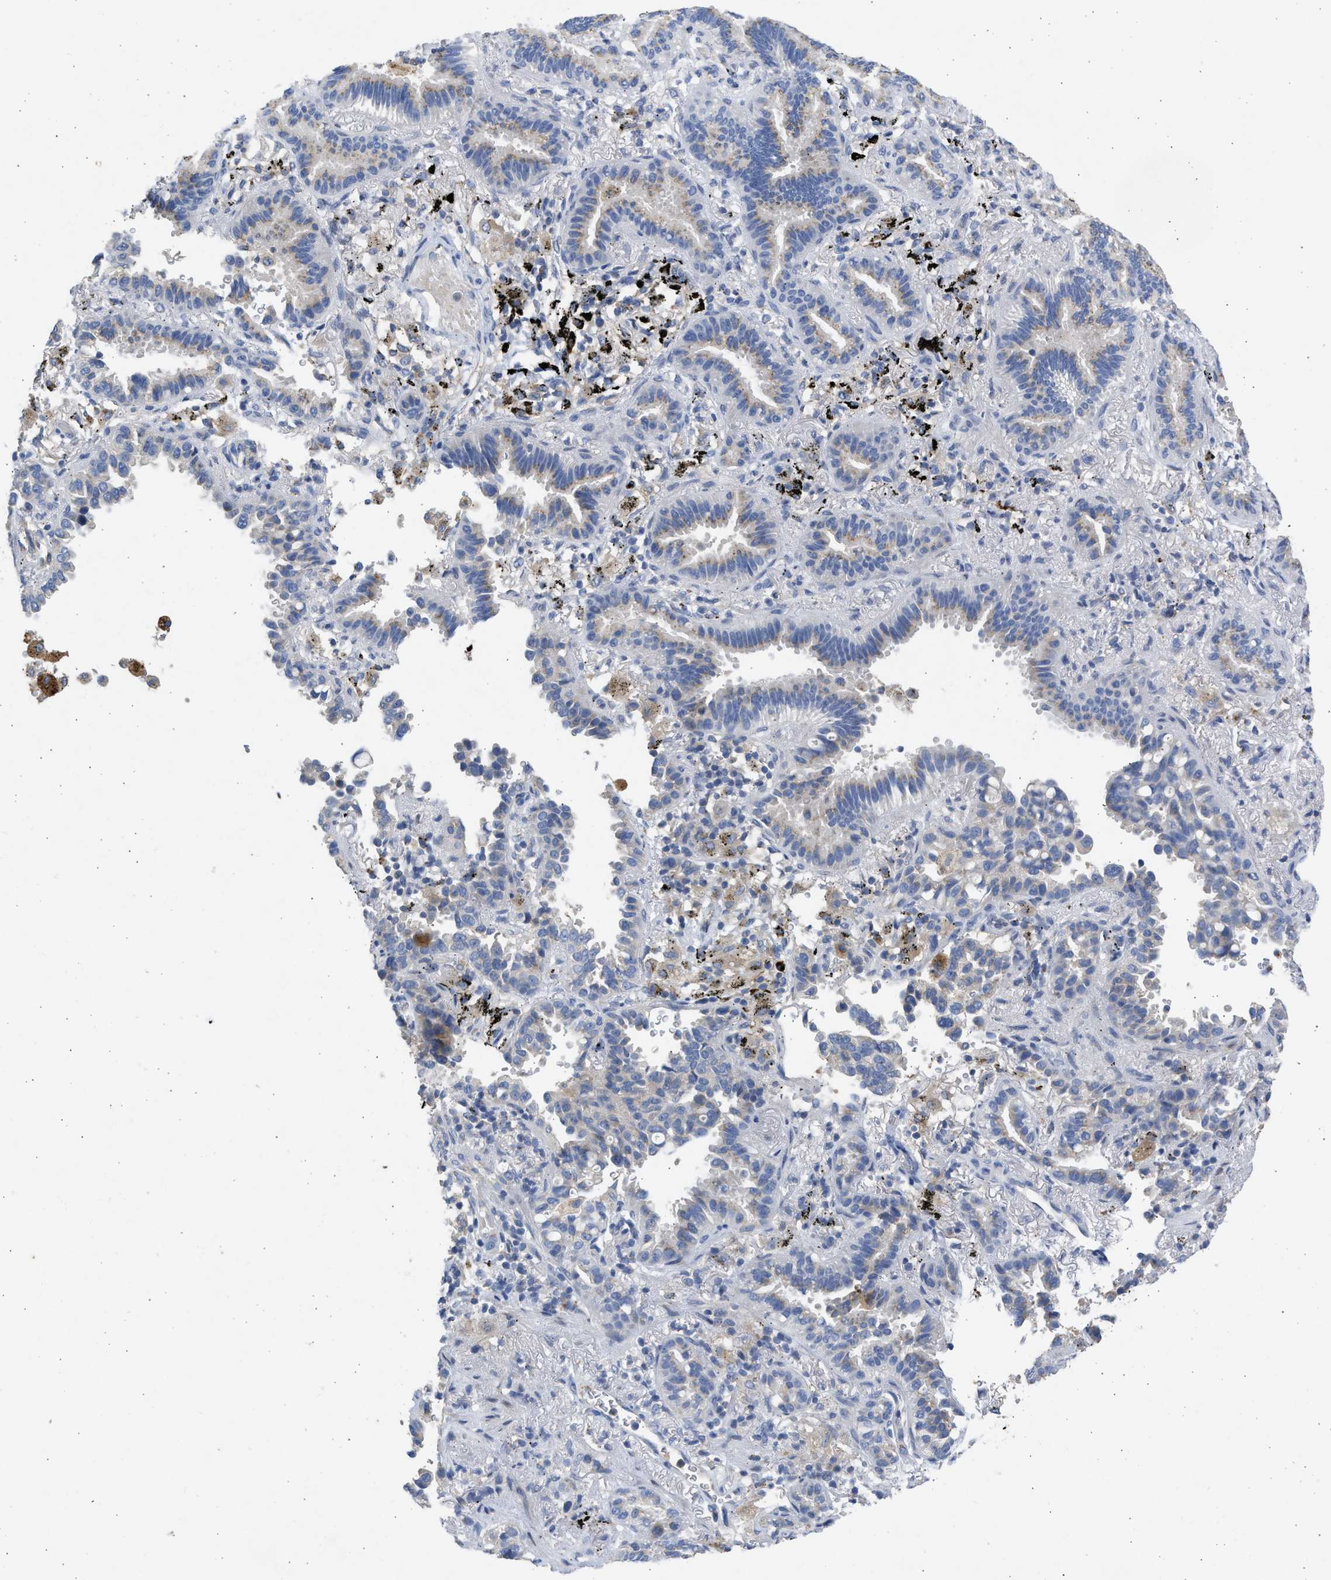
{"staining": {"intensity": "moderate", "quantity": "<25%", "location": "cytoplasmic/membranous"}, "tissue": "lung cancer", "cell_type": "Tumor cells", "image_type": "cancer", "snomed": [{"axis": "morphology", "description": "Normal tissue, NOS"}, {"axis": "morphology", "description": "Adenocarcinoma, NOS"}, {"axis": "topography", "description": "Lung"}], "caption": "Lung cancer (adenocarcinoma) stained for a protein (brown) displays moderate cytoplasmic/membranous positive expression in approximately <25% of tumor cells.", "gene": "IPO8", "patient": {"sex": "male", "age": 59}}